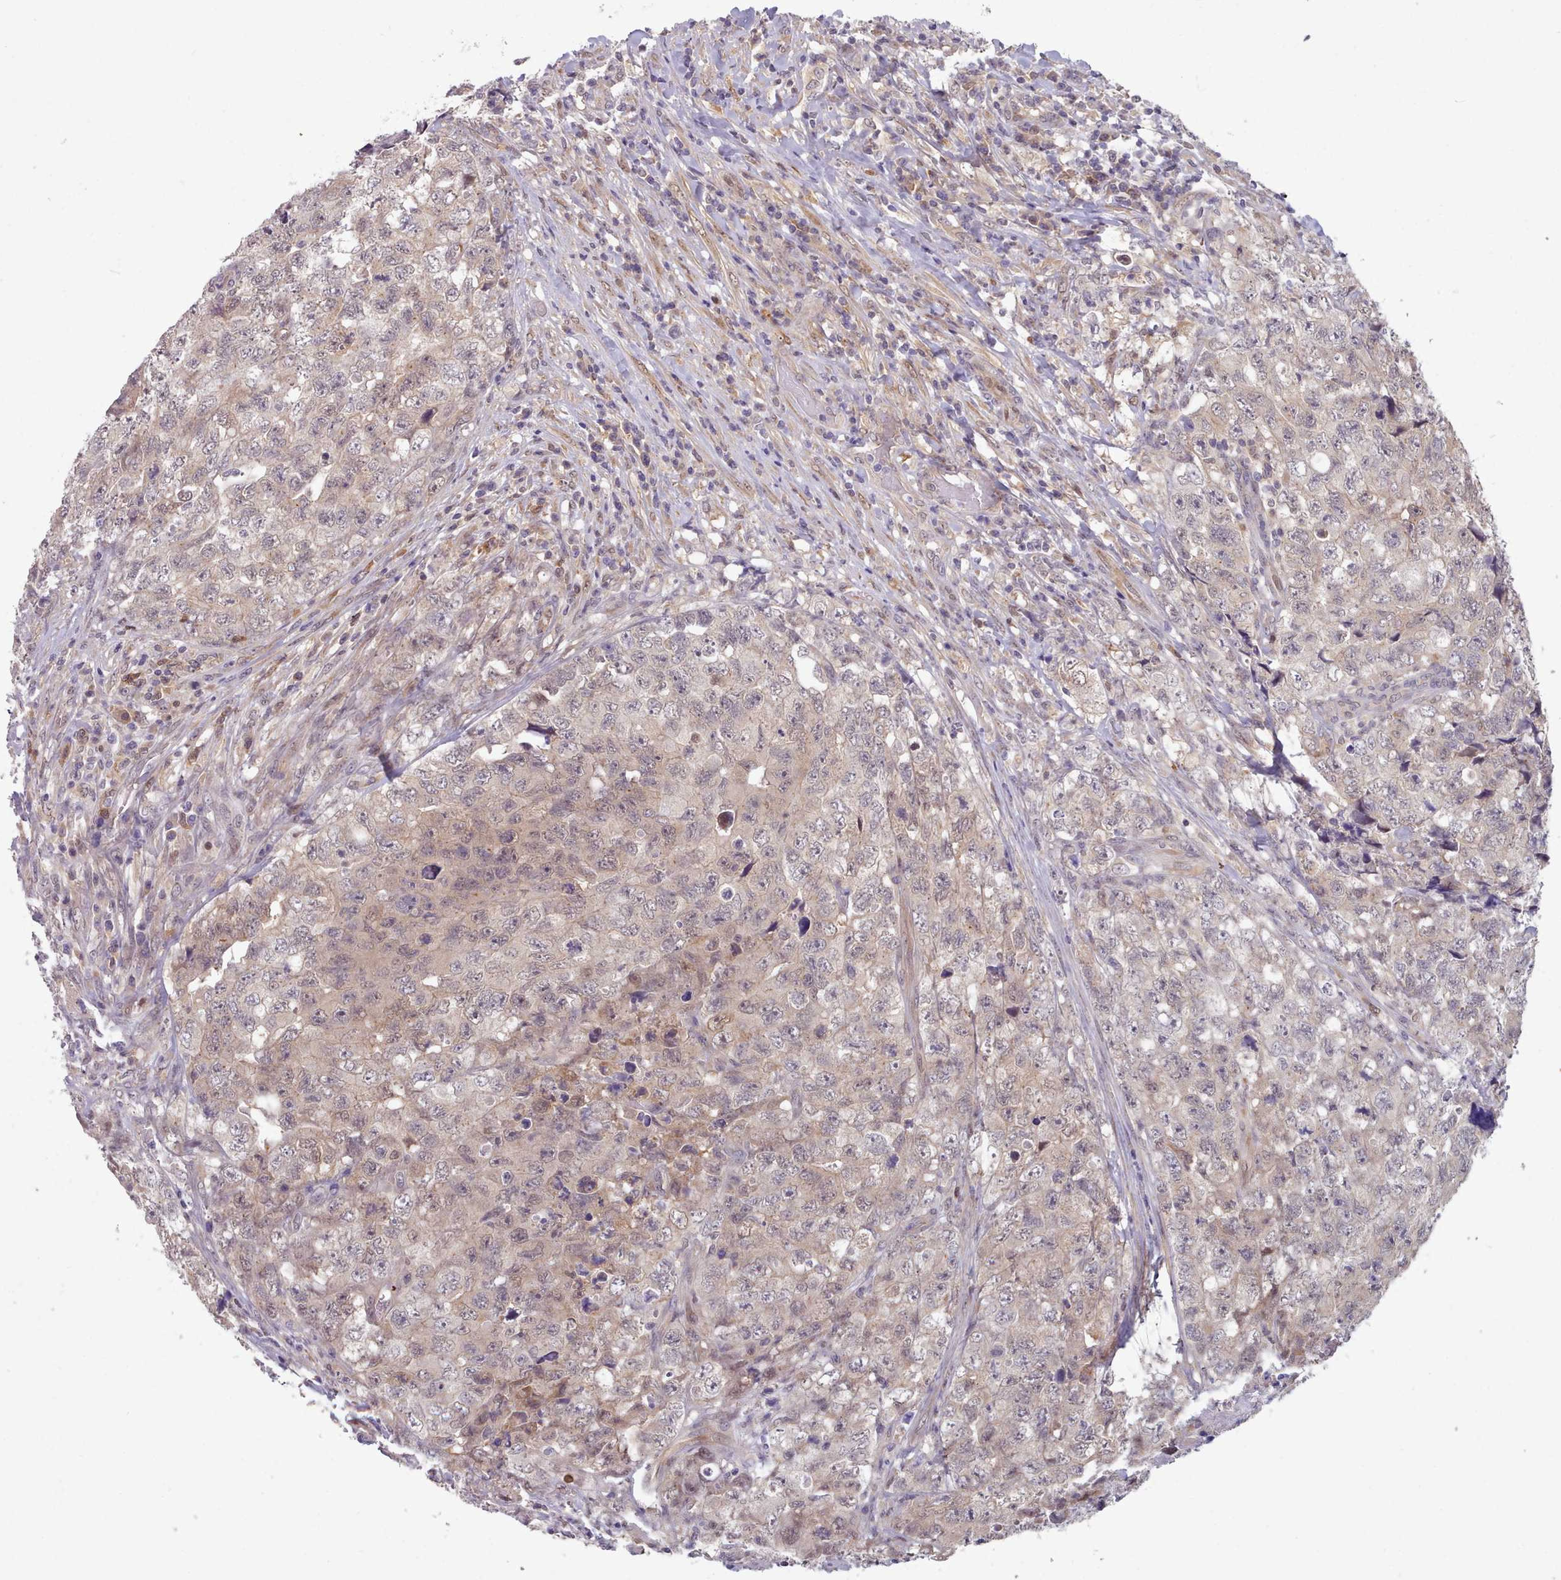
{"staining": {"intensity": "weak", "quantity": "<25%", "location": "cytoplasmic/membranous,nuclear"}, "tissue": "testis cancer", "cell_type": "Tumor cells", "image_type": "cancer", "snomed": [{"axis": "morphology", "description": "Carcinoma, Embryonal, NOS"}, {"axis": "topography", "description": "Testis"}], "caption": "Testis cancer was stained to show a protein in brown. There is no significant expression in tumor cells. The staining was performed using DAB (3,3'-diaminobenzidine) to visualize the protein expression in brown, while the nuclei were stained in blue with hematoxylin (Magnification: 20x).", "gene": "CES3", "patient": {"sex": "male", "age": 31}}